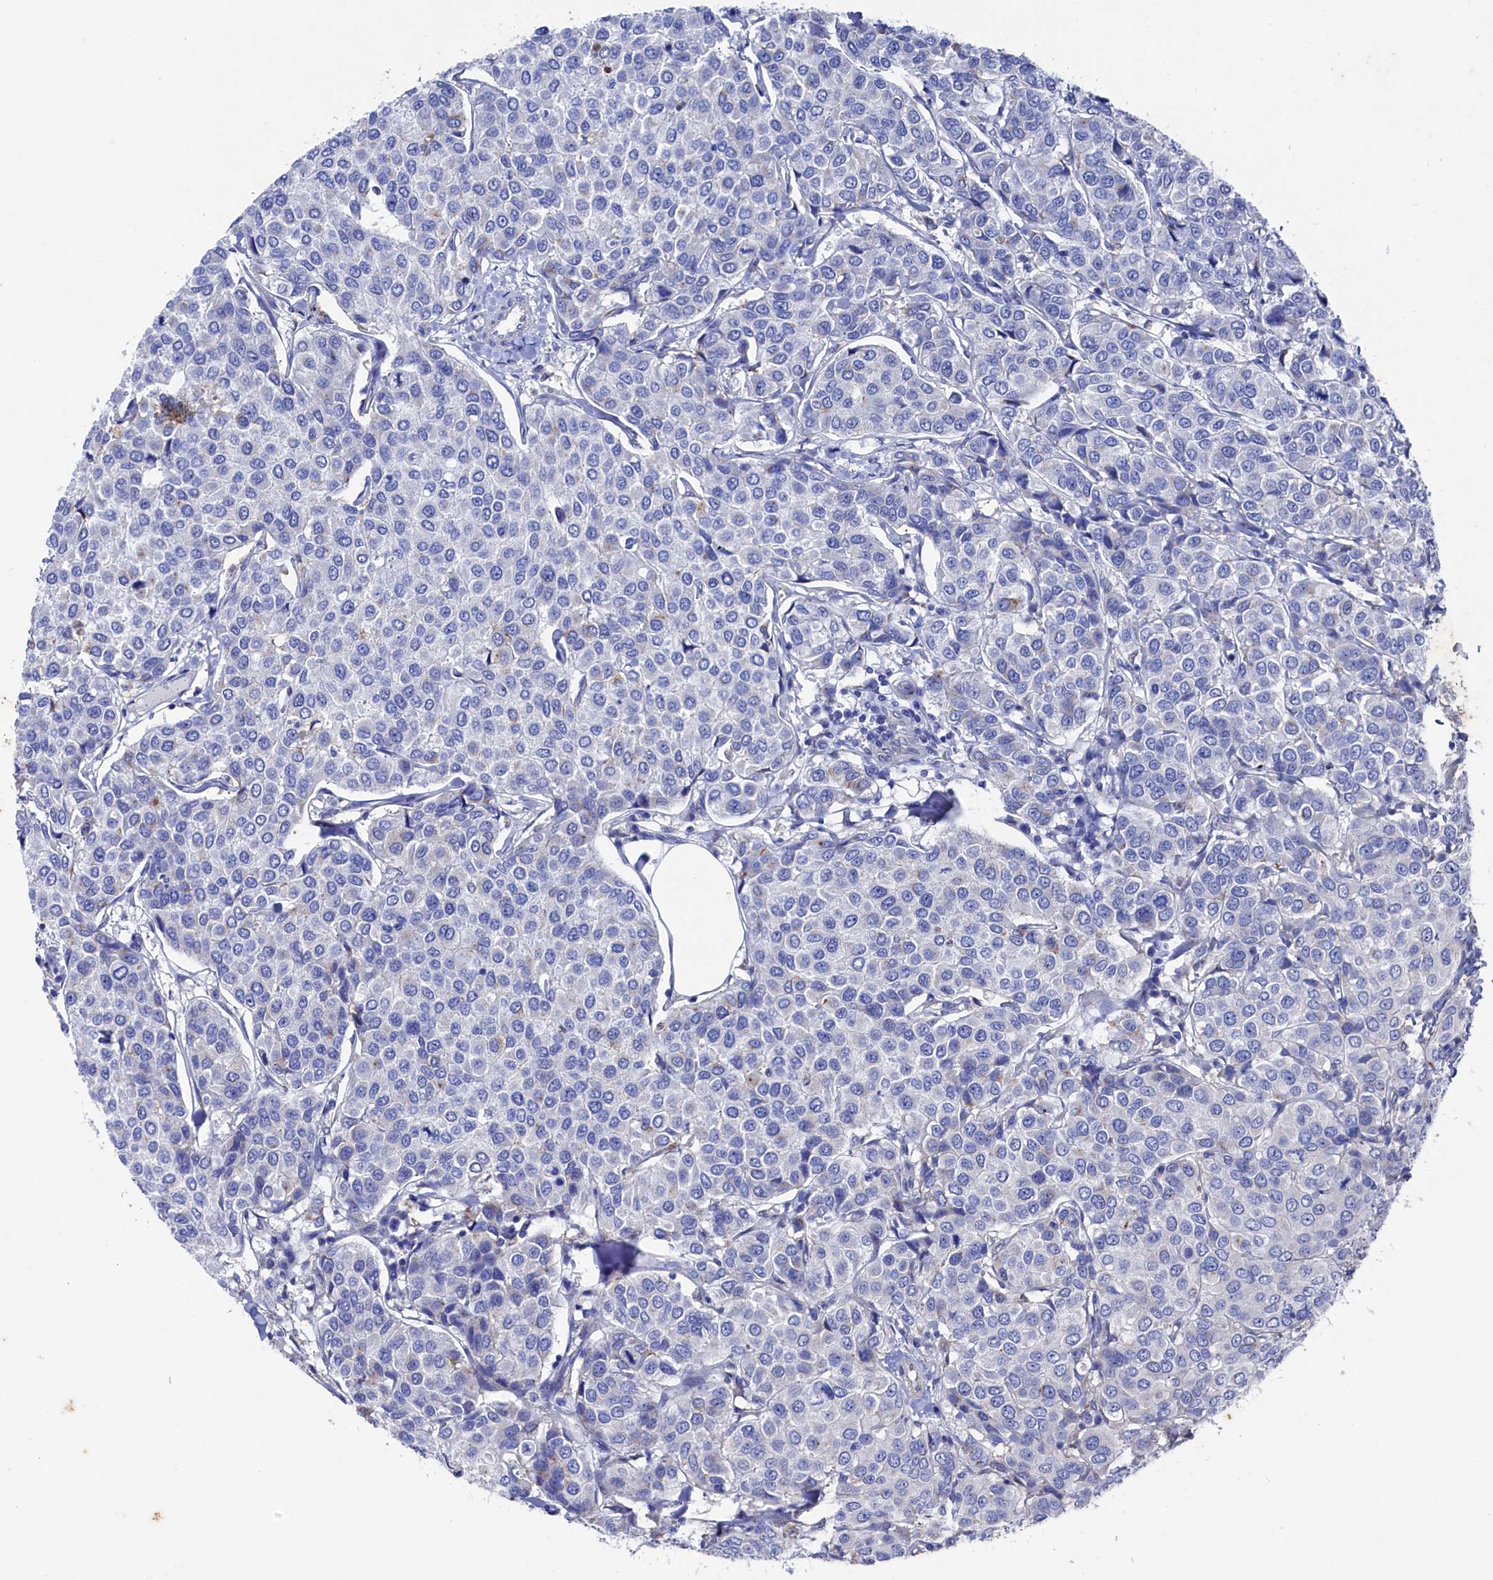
{"staining": {"intensity": "negative", "quantity": "none", "location": "none"}, "tissue": "breast cancer", "cell_type": "Tumor cells", "image_type": "cancer", "snomed": [{"axis": "morphology", "description": "Duct carcinoma"}, {"axis": "topography", "description": "Breast"}], "caption": "There is no significant staining in tumor cells of intraductal carcinoma (breast).", "gene": "RNH1", "patient": {"sex": "female", "age": 55}}